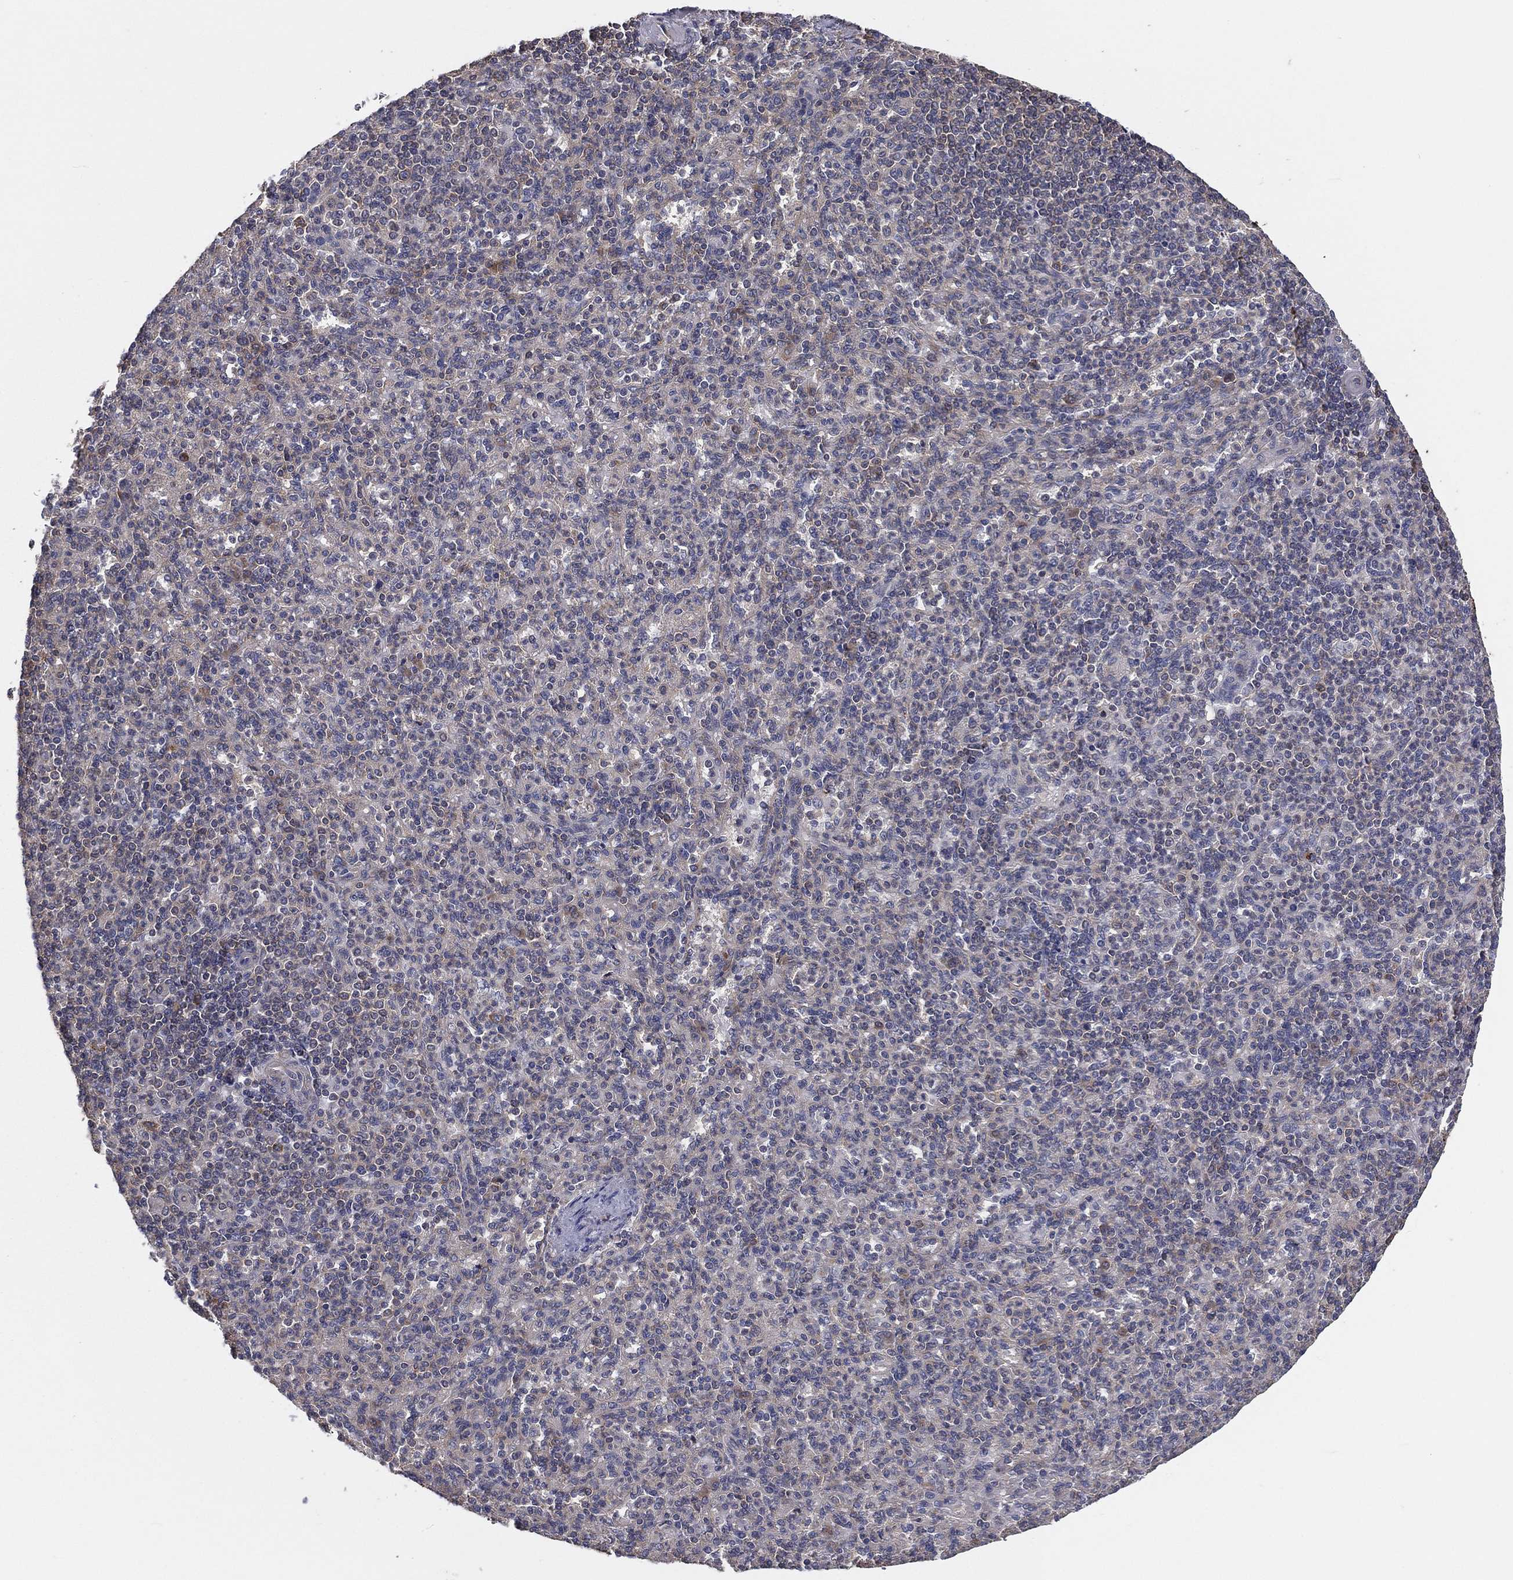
{"staining": {"intensity": "negative", "quantity": "none", "location": "none"}, "tissue": "spleen", "cell_type": "Cells in red pulp", "image_type": "normal", "snomed": [{"axis": "morphology", "description": "Normal tissue, NOS"}, {"axis": "topography", "description": "Spleen"}], "caption": "An IHC micrograph of normal spleen is shown. There is no staining in cells in red pulp of spleen.", "gene": "EIF2B5", "patient": {"sex": "female", "age": 74}}